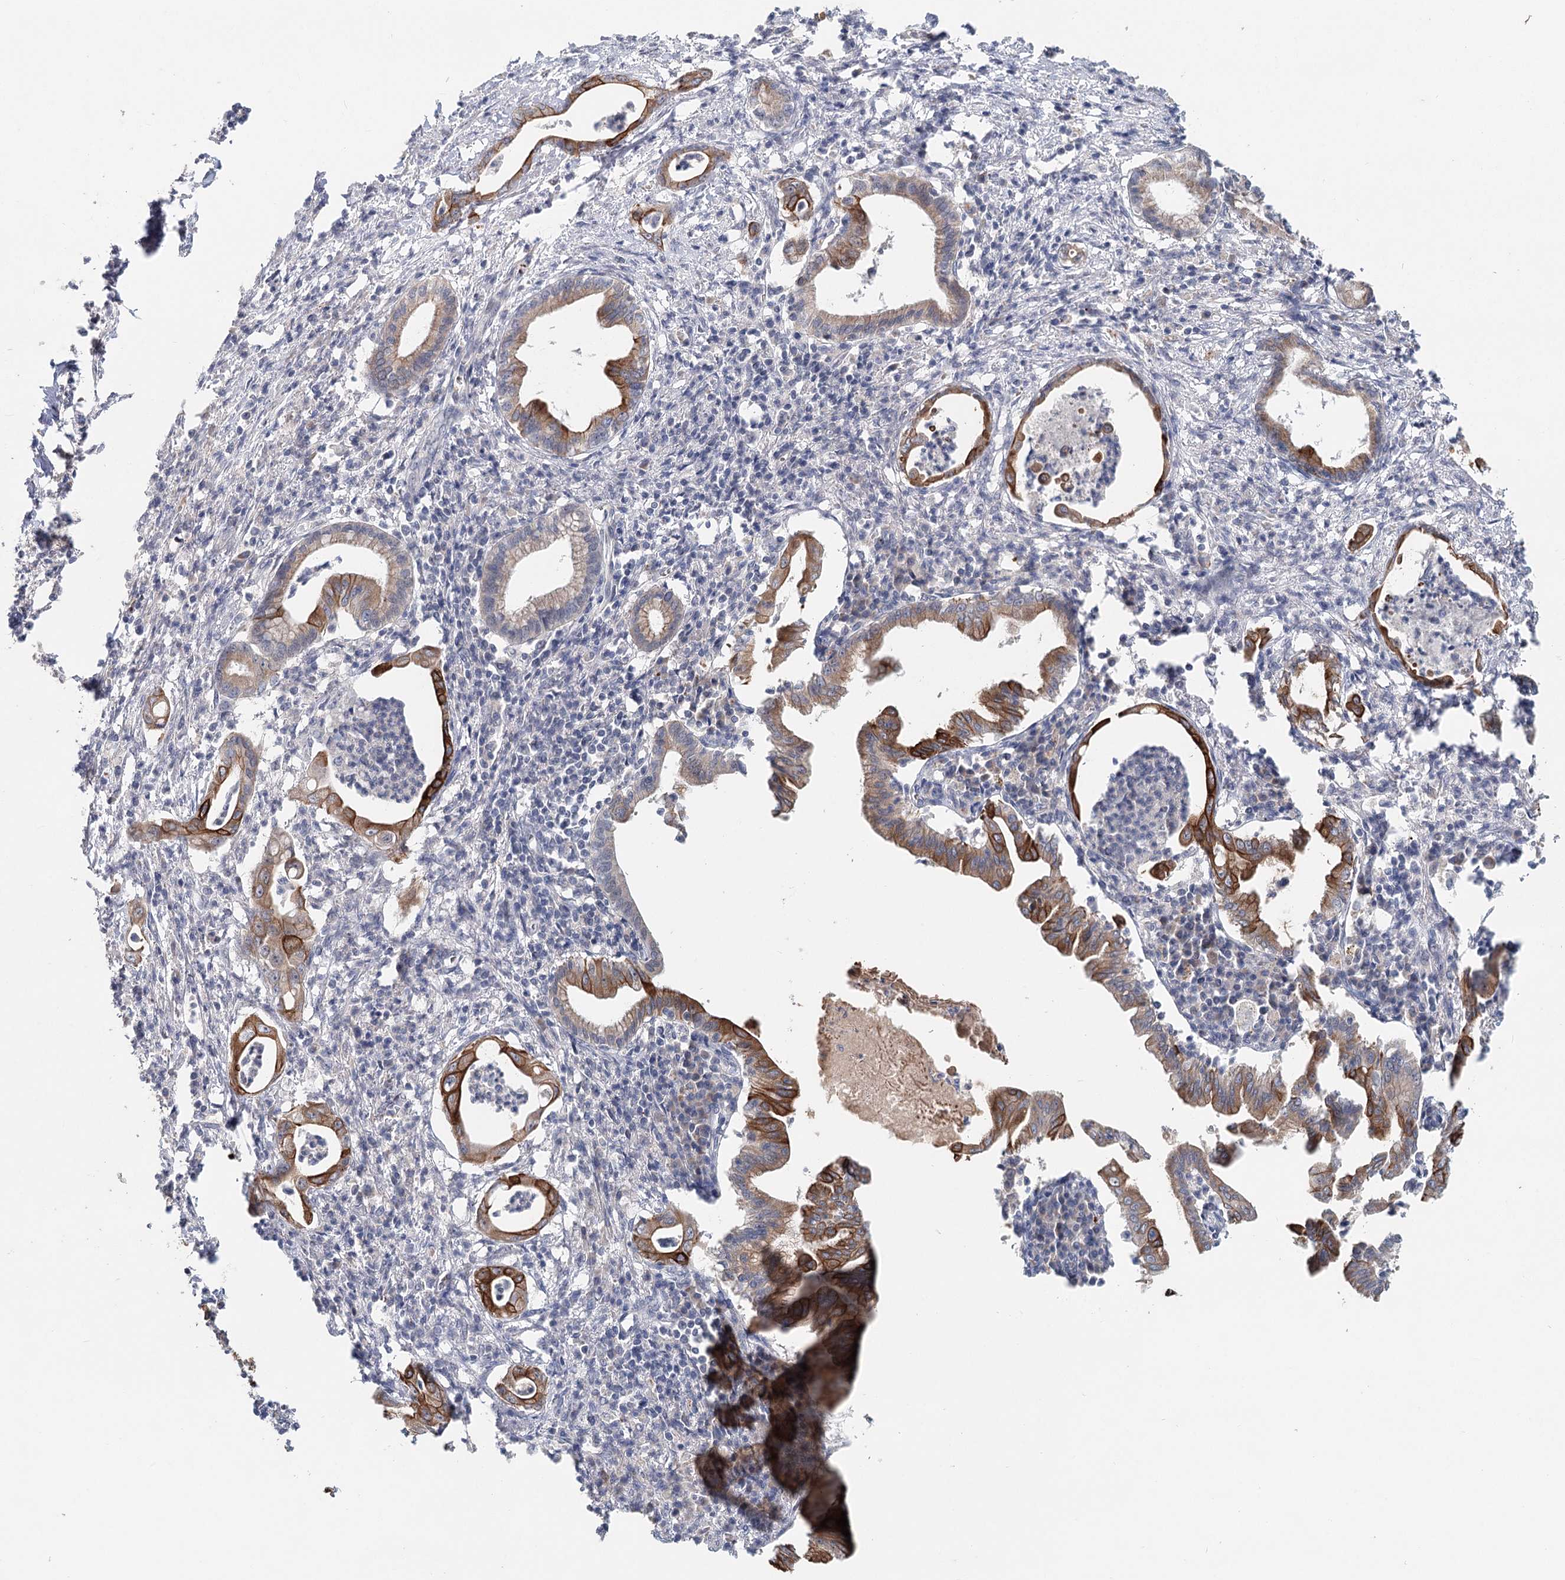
{"staining": {"intensity": "strong", "quantity": "25%-75%", "location": "cytoplasmic/membranous"}, "tissue": "pancreatic cancer", "cell_type": "Tumor cells", "image_type": "cancer", "snomed": [{"axis": "morphology", "description": "Adenocarcinoma, NOS"}, {"axis": "topography", "description": "Pancreas"}], "caption": "There is high levels of strong cytoplasmic/membranous staining in tumor cells of pancreatic adenocarcinoma, as demonstrated by immunohistochemical staining (brown color).", "gene": "FBXO7", "patient": {"sex": "female", "age": 55}}